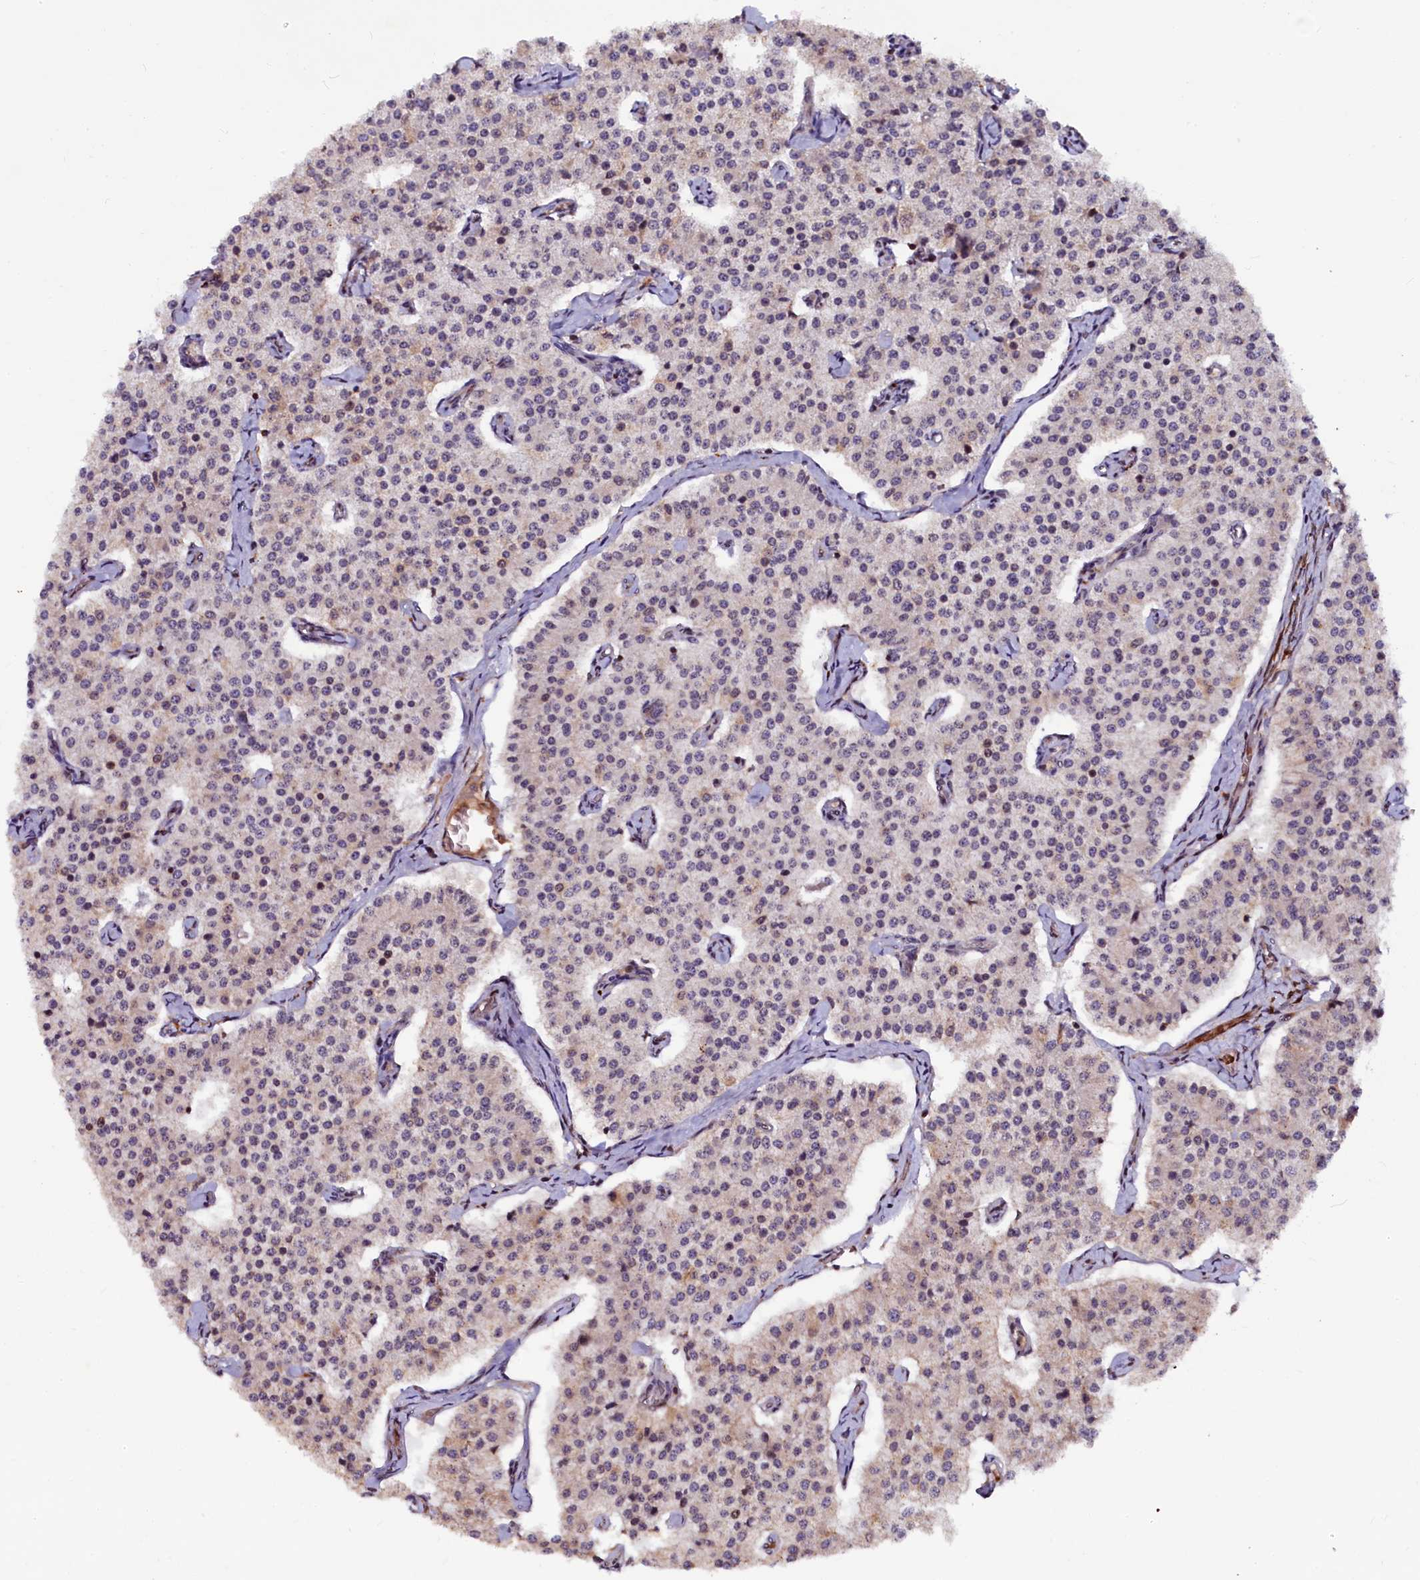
{"staining": {"intensity": "weak", "quantity": "<25%", "location": "cytoplasmic/membranous"}, "tissue": "carcinoid", "cell_type": "Tumor cells", "image_type": "cancer", "snomed": [{"axis": "morphology", "description": "Carcinoid, malignant, NOS"}, {"axis": "topography", "description": "Colon"}], "caption": "There is no significant staining in tumor cells of carcinoid. Brightfield microscopy of immunohistochemistry stained with DAB (3,3'-diaminobenzidine) (brown) and hematoxylin (blue), captured at high magnification.", "gene": "N4BP1", "patient": {"sex": "female", "age": 52}}